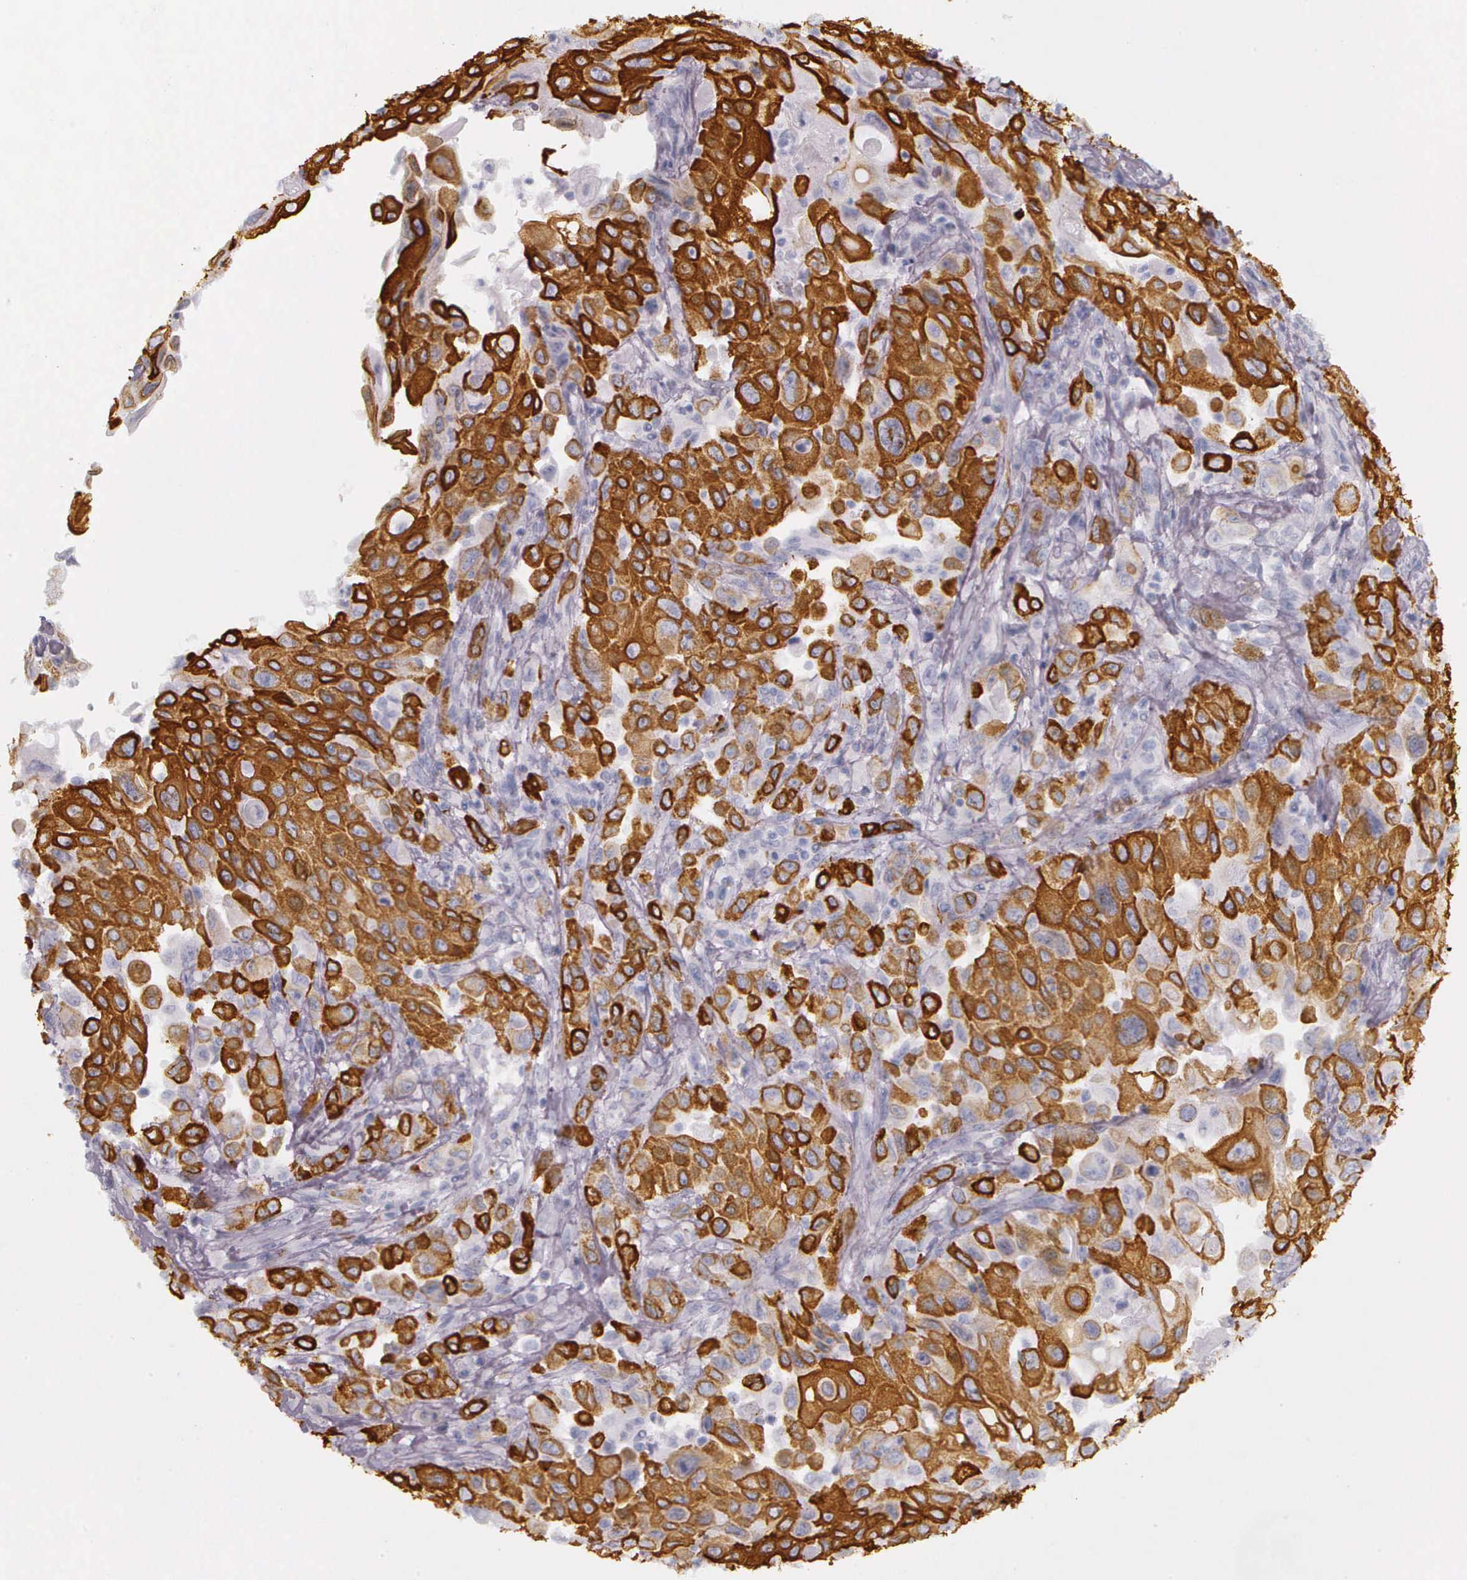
{"staining": {"intensity": "strong", "quantity": "25%-75%", "location": "cytoplasmic/membranous"}, "tissue": "pancreatic cancer", "cell_type": "Tumor cells", "image_type": "cancer", "snomed": [{"axis": "morphology", "description": "Adenocarcinoma, NOS"}, {"axis": "topography", "description": "Pancreas"}], "caption": "Immunohistochemical staining of human pancreatic cancer displays strong cytoplasmic/membranous protein positivity in approximately 25%-75% of tumor cells. (DAB = brown stain, brightfield microscopy at high magnification).", "gene": "KRT14", "patient": {"sex": "male", "age": 70}}